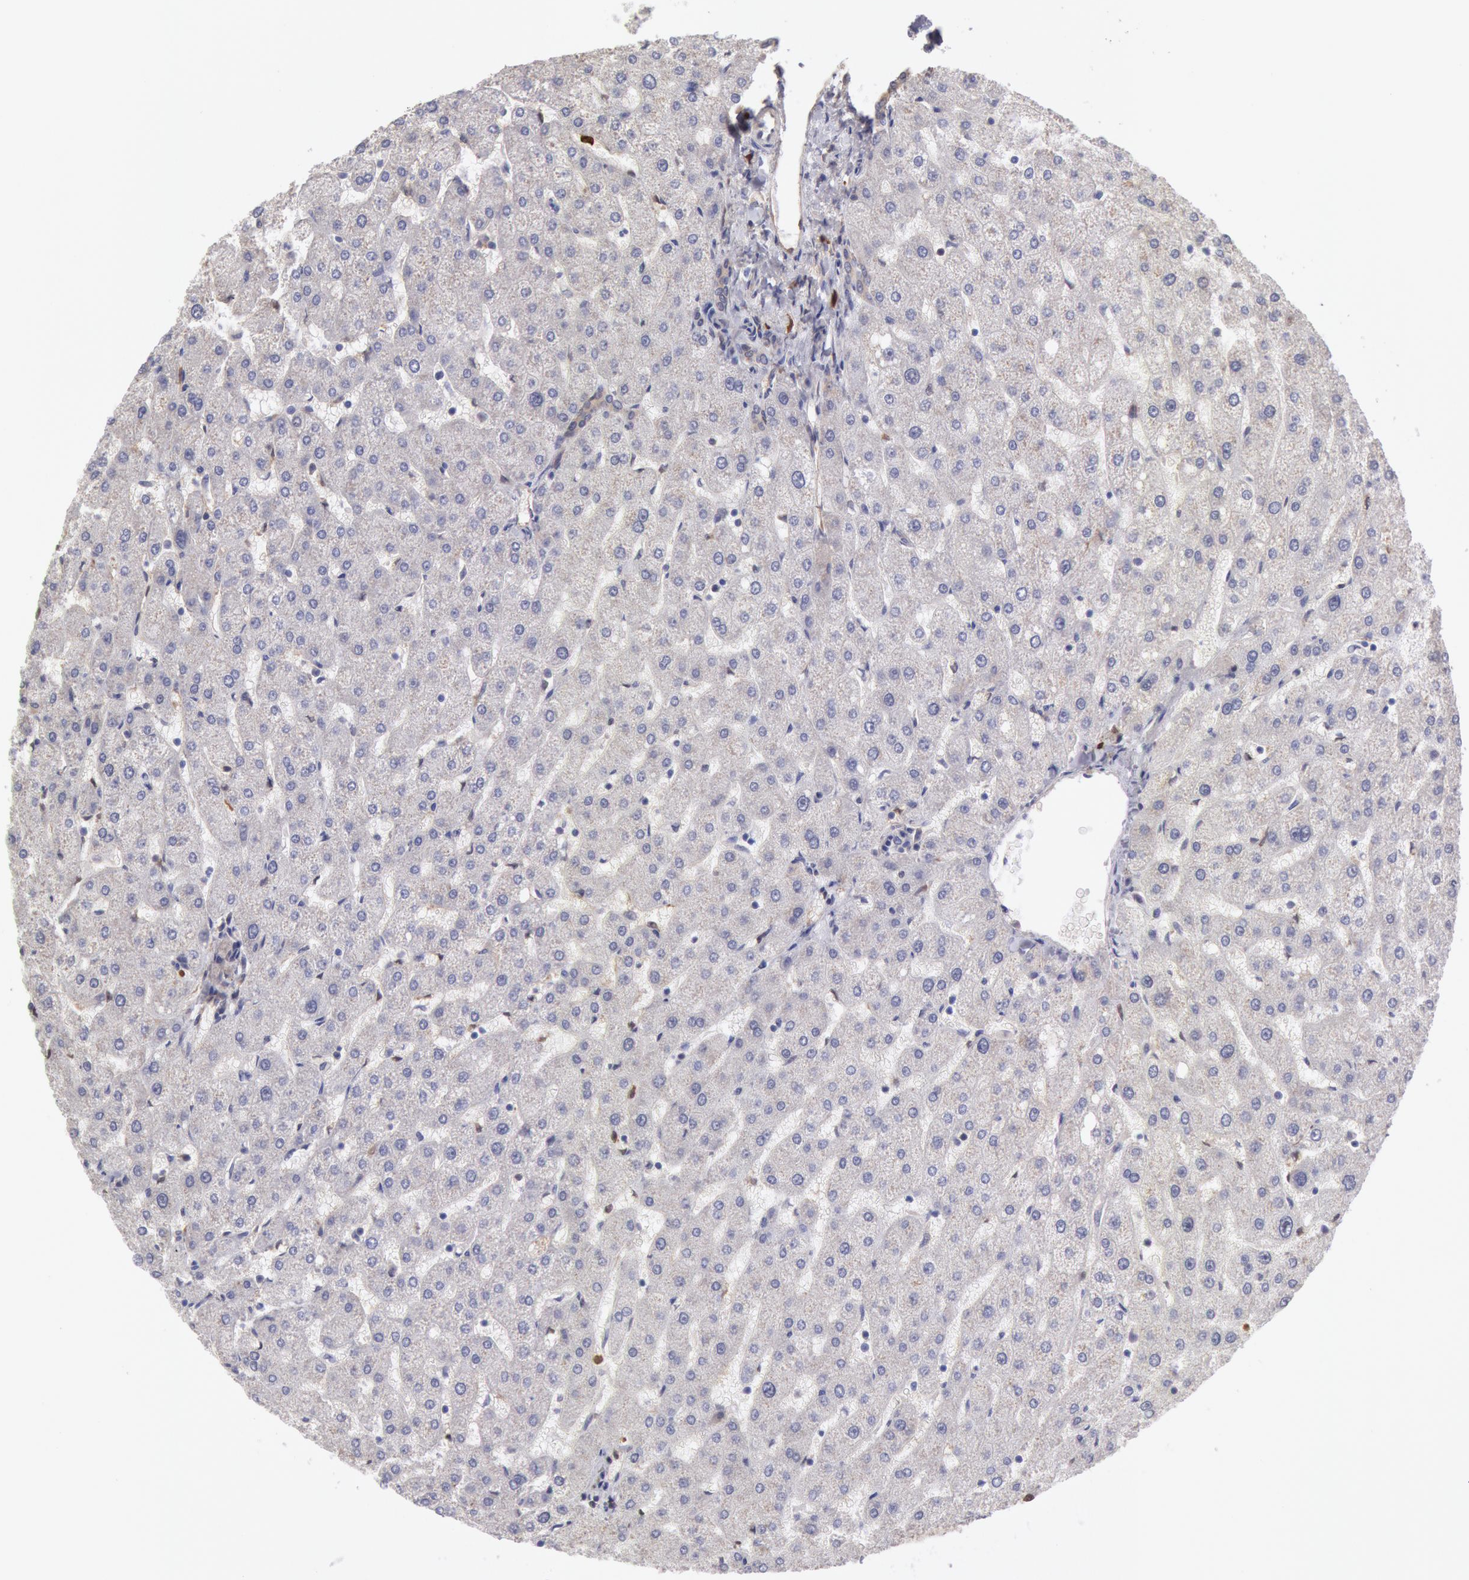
{"staining": {"intensity": "negative", "quantity": "none", "location": "none"}, "tissue": "liver", "cell_type": "Cholangiocytes", "image_type": "normal", "snomed": [{"axis": "morphology", "description": "Normal tissue, NOS"}, {"axis": "topography", "description": "Liver"}], "caption": "Protein analysis of normal liver reveals no significant staining in cholangiocytes. The staining was performed using DAB (3,3'-diaminobenzidine) to visualize the protein expression in brown, while the nuclei were stained in blue with hematoxylin (Magnification: 20x).", "gene": "CCDC50", "patient": {"sex": "male", "age": 67}}